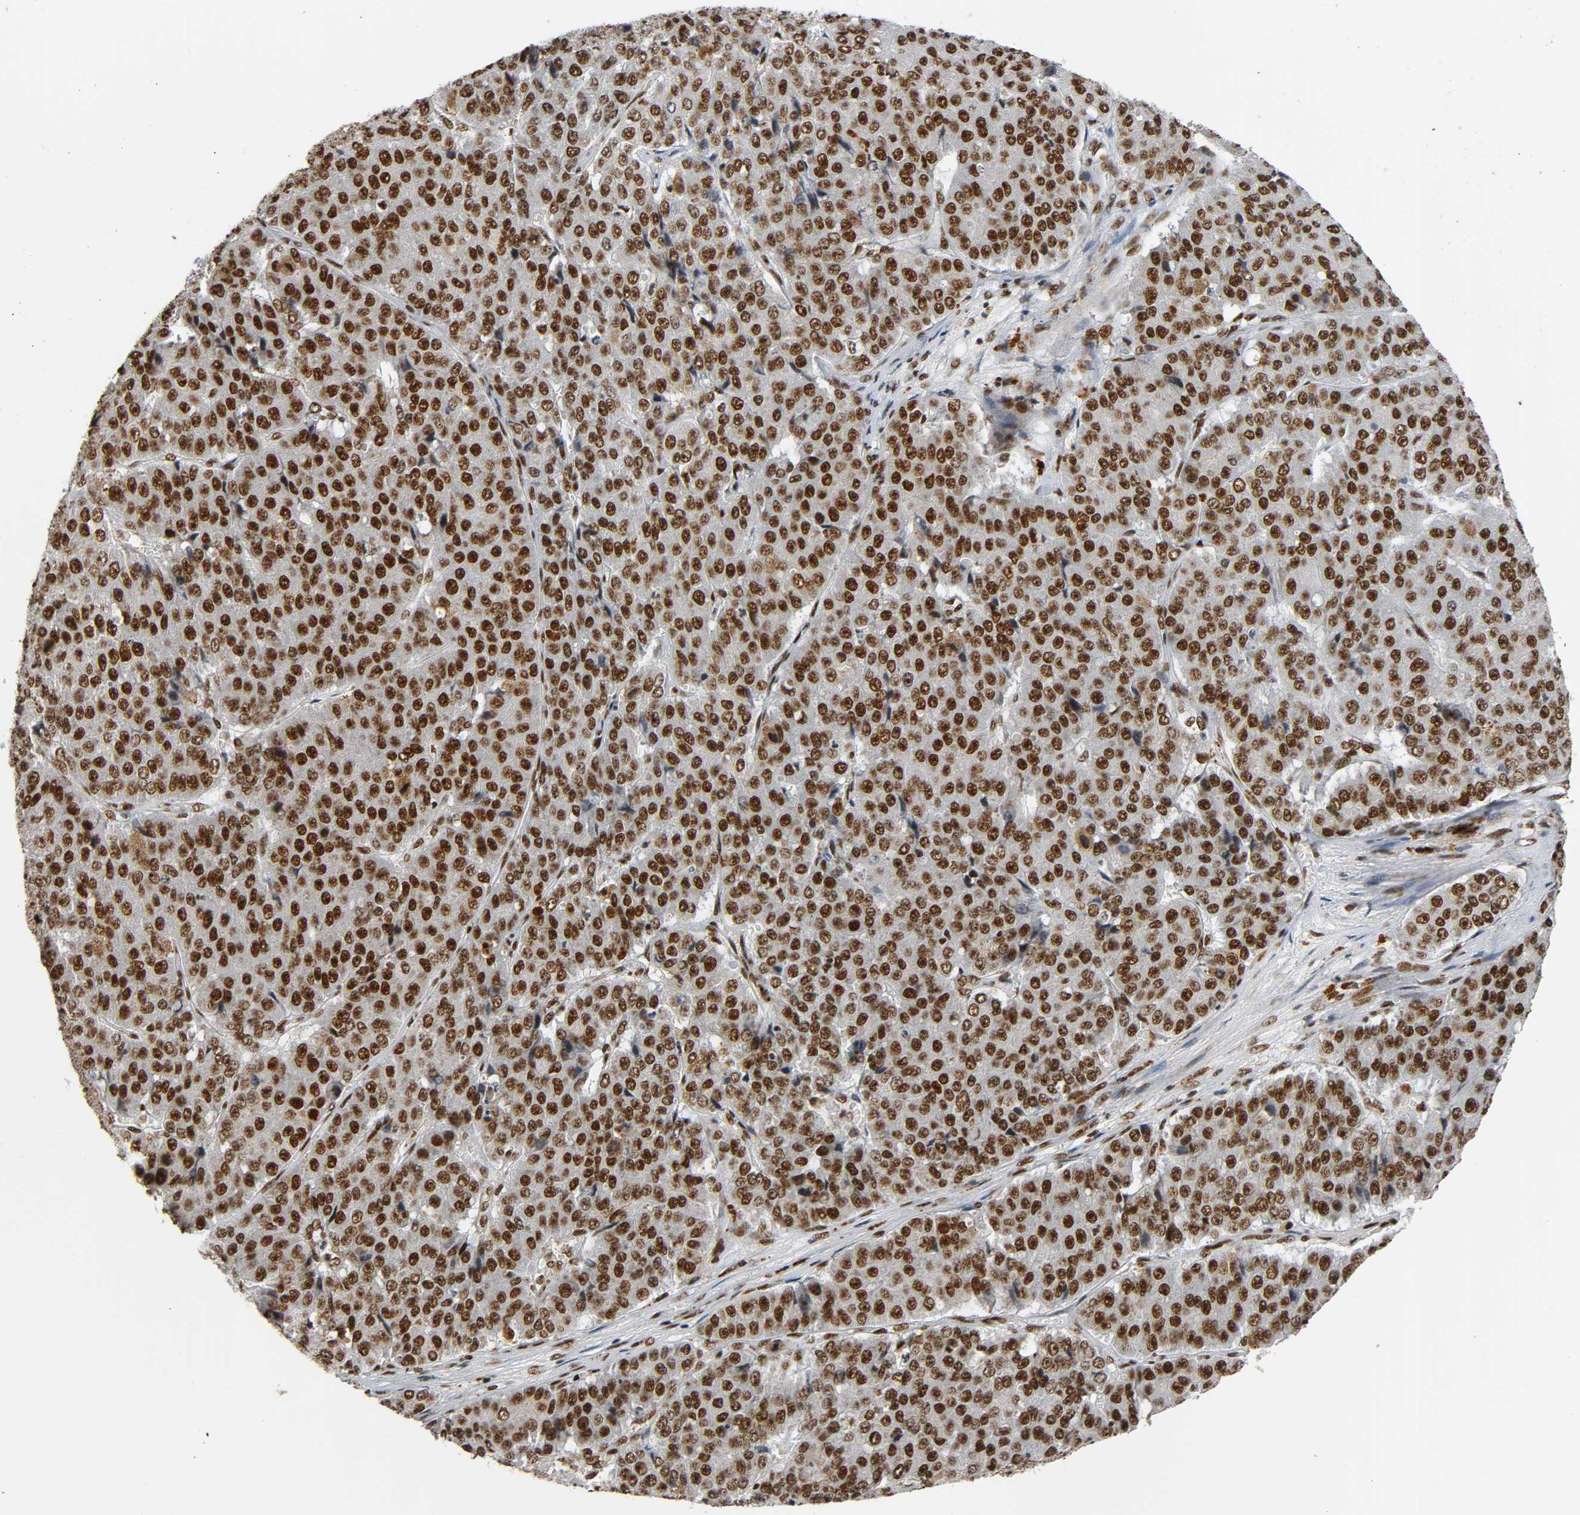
{"staining": {"intensity": "strong", "quantity": ">75%", "location": "nuclear"}, "tissue": "pancreatic cancer", "cell_type": "Tumor cells", "image_type": "cancer", "snomed": [{"axis": "morphology", "description": "Adenocarcinoma, NOS"}, {"axis": "topography", "description": "Pancreas"}], "caption": "Immunohistochemistry of pancreatic adenocarcinoma demonstrates high levels of strong nuclear staining in about >75% of tumor cells. The protein is shown in brown color, while the nuclei are stained blue.", "gene": "CDK9", "patient": {"sex": "male", "age": 50}}